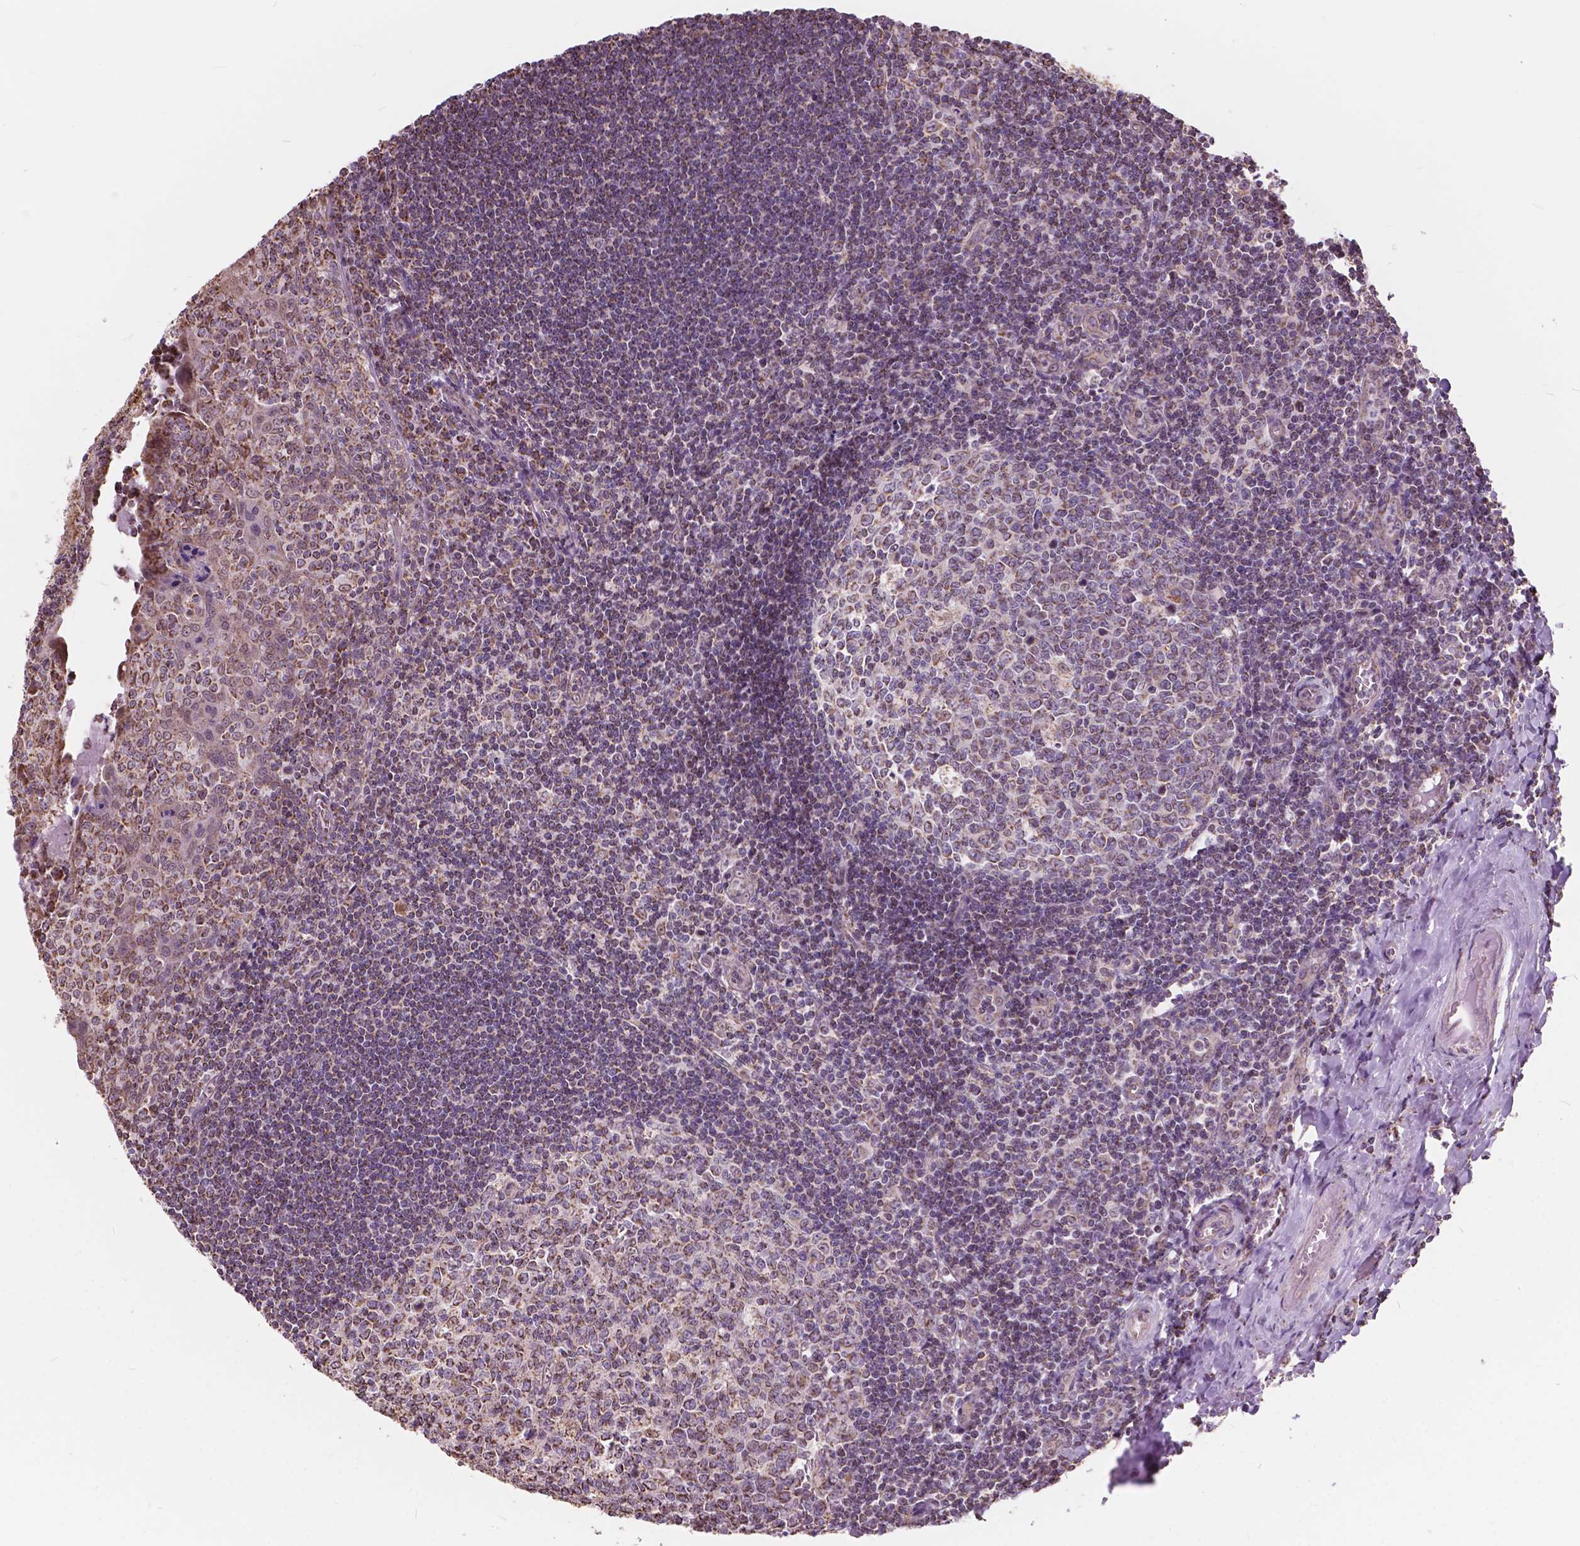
{"staining": {"intensity": "weak", "quantity": "25%-75%", "location": "cytoplasmic/membranous"}, "tissue": "tonsil", "cell_type": "Germinal center cells", "image_type": "normal", "snomed": [{"axis": "morphology", "description": "Normal tissue, NOS"}, {"axis": "morphology", "description": "Inflammation, NOS"}, {"axis": "topography", "description": "Tonsil"}], "caption": "Immunohistochemical staining of unremarkable human tonsil shows weak cytoplasmic/membranous protein staining in about 25%-75% of germinal center cells.", "gene": "SCOC", "patient": {"sex": "female", "age": 31}}